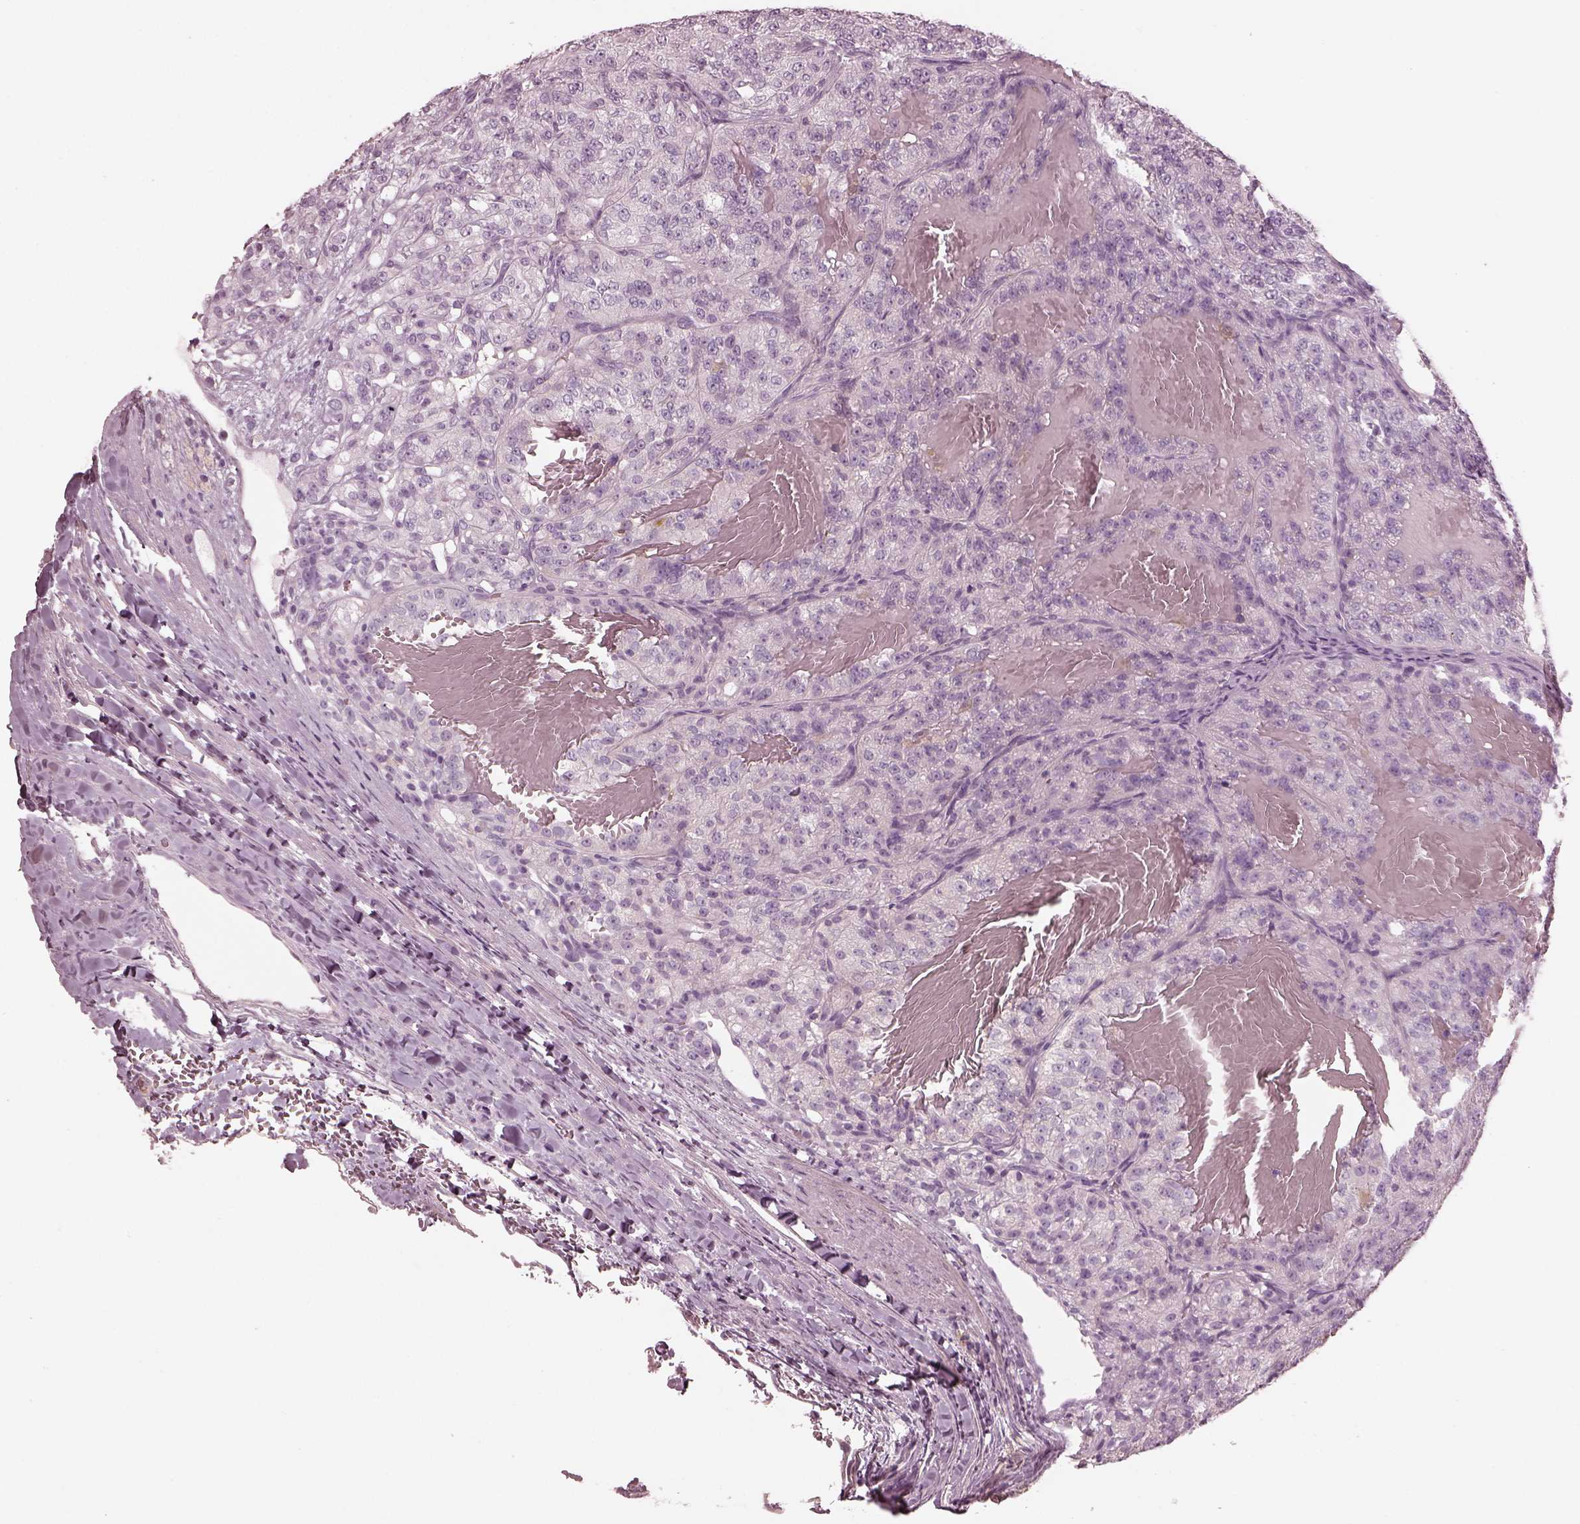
{"staining": {"intensity": "negative", "quantity": "none", "location": "none"}, "tissue": "renal cancer", "cell_type": "Tumor cells", "image_type": "cancer", "snomed": [{"axis": "morphology", "description": "Adenocarcinoma, NOS"}, {"axis": "topography", "description": "Kidney"}], "caption": "Renal adenocarcinoma was stained to show a protein in brown. There is no significant expression in tumor cells.", "gene": "RSPH9", "patient": {"sex": "female", "age": 63}}